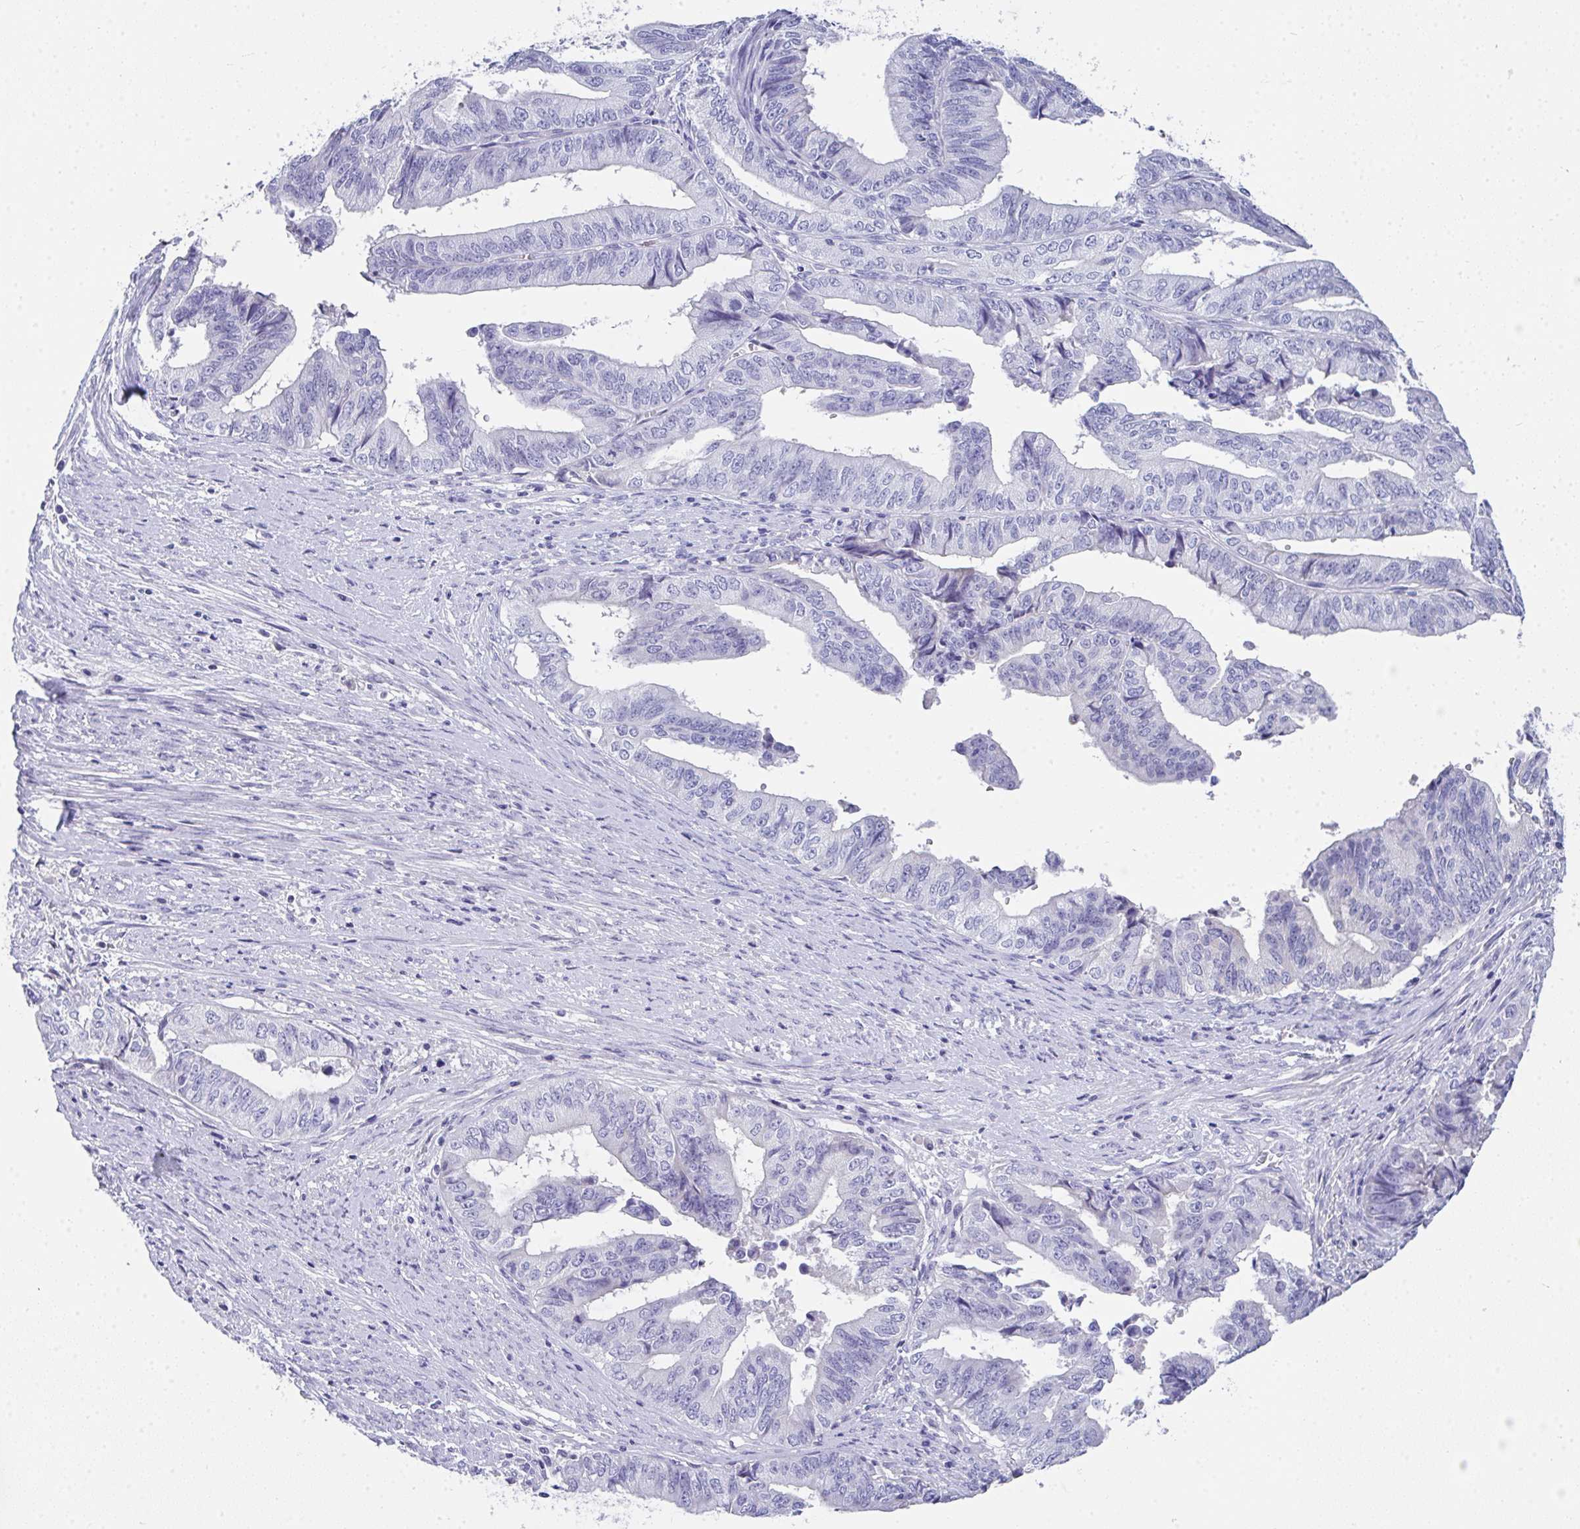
{"staining": {"intensity": "negative", "quantity": "none", "location": "none"}, "tissue": "endometrial cancer", "cell_type": "Tumor cells", "image_type": "cancer", "snomed": [{"axis": "morphology", "description": "Adenocarcinoma, NOS"}, {"axis": "topography", "description": "Endometrium"}], "caption": "Protein analysis of endometrial cancer (adenocarcinoma) shows no significant staining in tumor cells.", "gene": "COA5", "patient": {"sex": "female", "age": 65}}